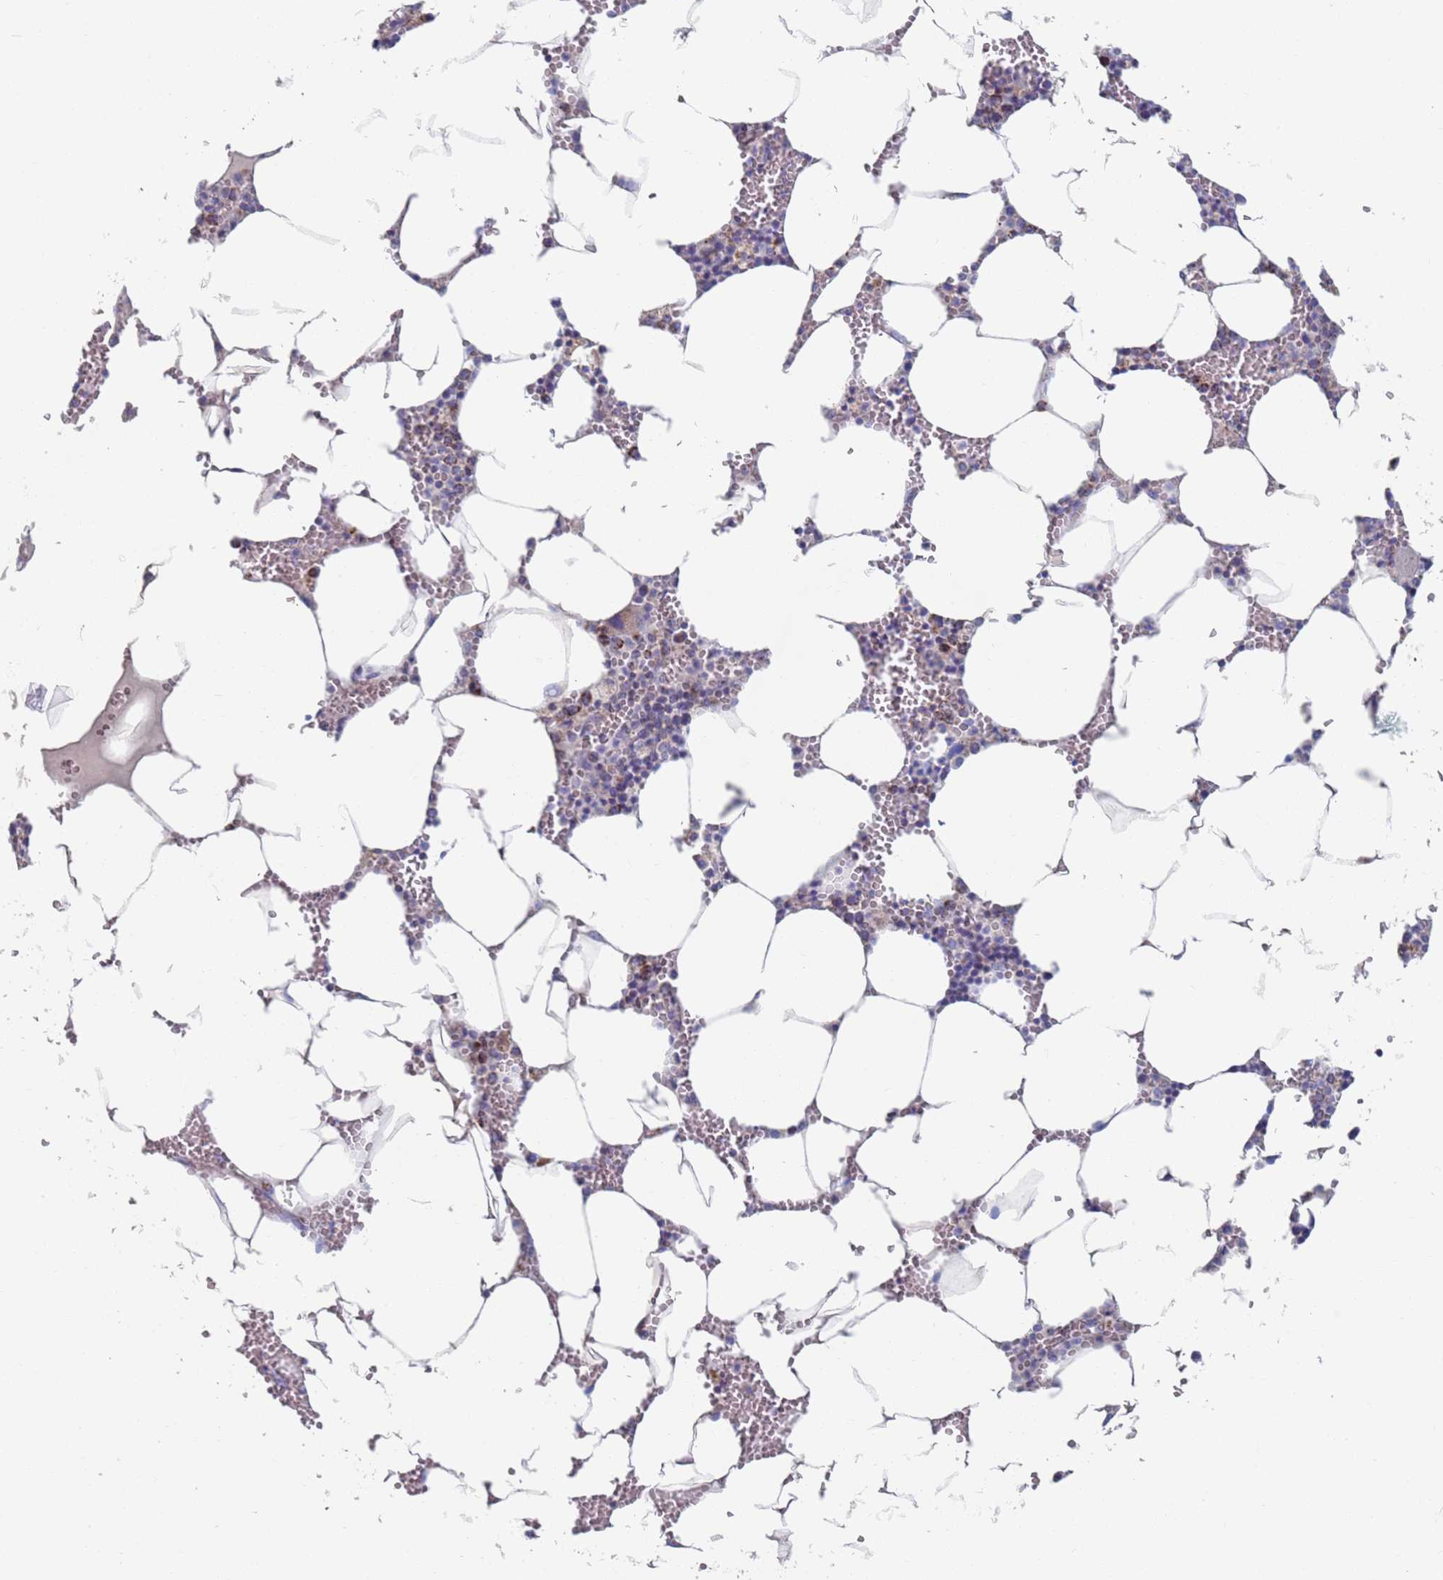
{"staining": {"intensity": "moderate", "quantity": "<25%", "location": "cytoplasmic/membranous"}, "tissue": "bone marrow", "cell_type": "Hematopoietic cells", "image_type": "normal", "snomed": [{"axis": "morphology", "description": "Normal tissue, NOS"}, {"axis": "topography", "description": "Bone marrow"}], "caption": "Immunohistochemical staining of unremarkable human bone marrow demonstrates <25% levels of moderate cytoplasmic/membranous protein positivity in approximately <25% of hematopoietic cells. Using DAB (3,3'-diaminobenzidine) (brown) and hematoxylin (blue) stains, captured at high magnification using brightfield microscopy.", "gene": "MRPL22", "patient": {"sex": "male", "age": 70}}